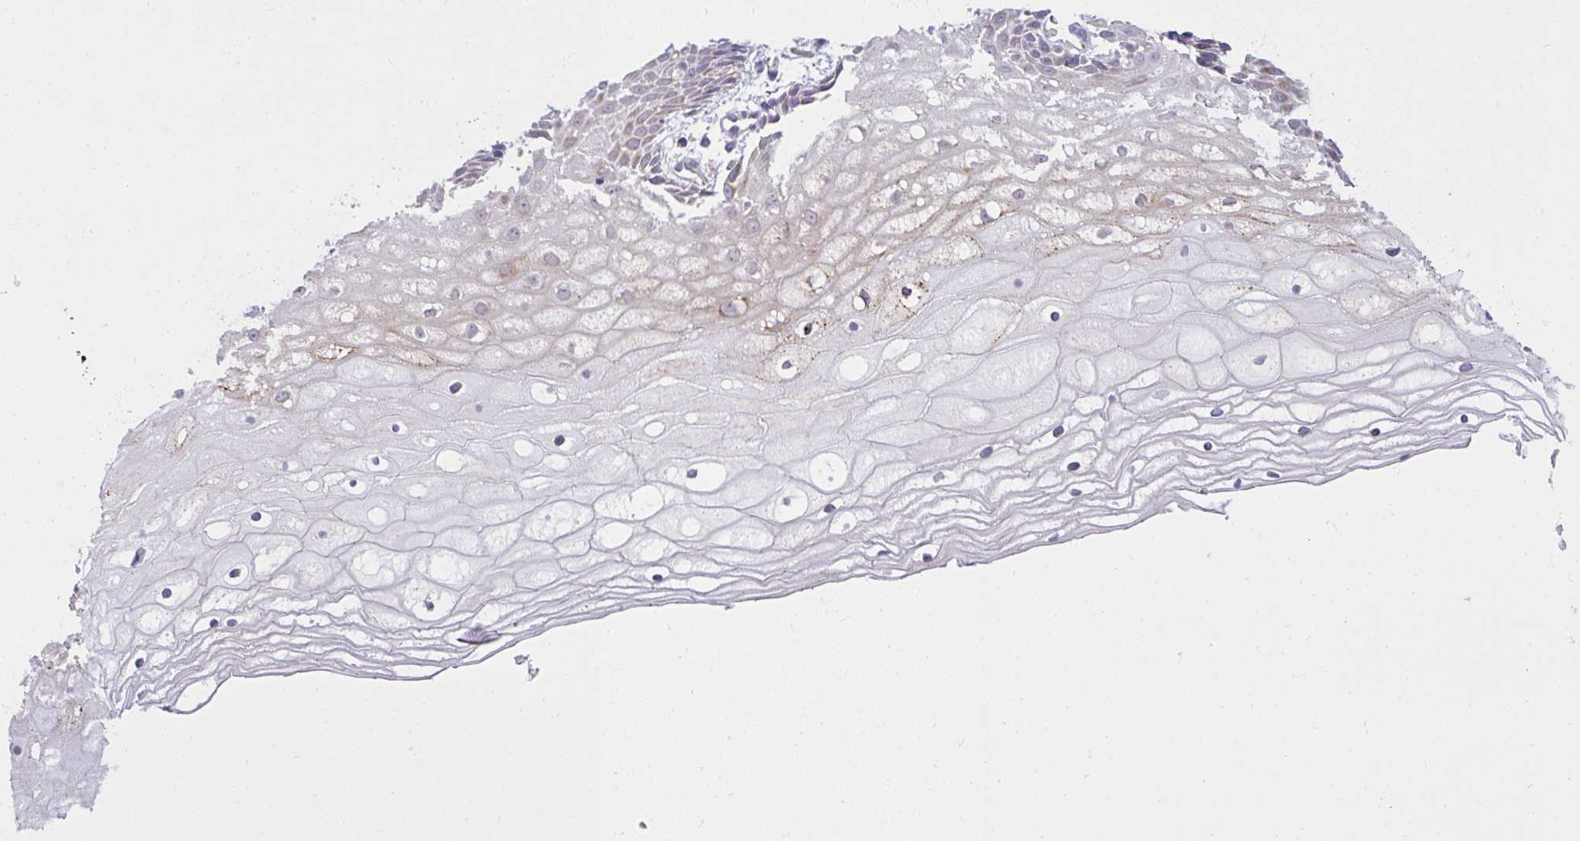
{"staining": {"intensity": "weak", "quantity": "<25%", "location": "cytoplasmic/membranous"}, "tissue": "cervix", "cell_type": "Glandular cells", "image_type": "normal", "snomed": [{"axis": "morphology", "description": "Normal tissue, NOS"}, {"axis": "topography", "description": "Cervix"}], "caption": "The photomicrograph demonstrates no staining of glandular cells in normal cervix. Nuclei are stained in blue.", "gene": "SRRM4", "patient": {"sex": "female", "age": 36}}